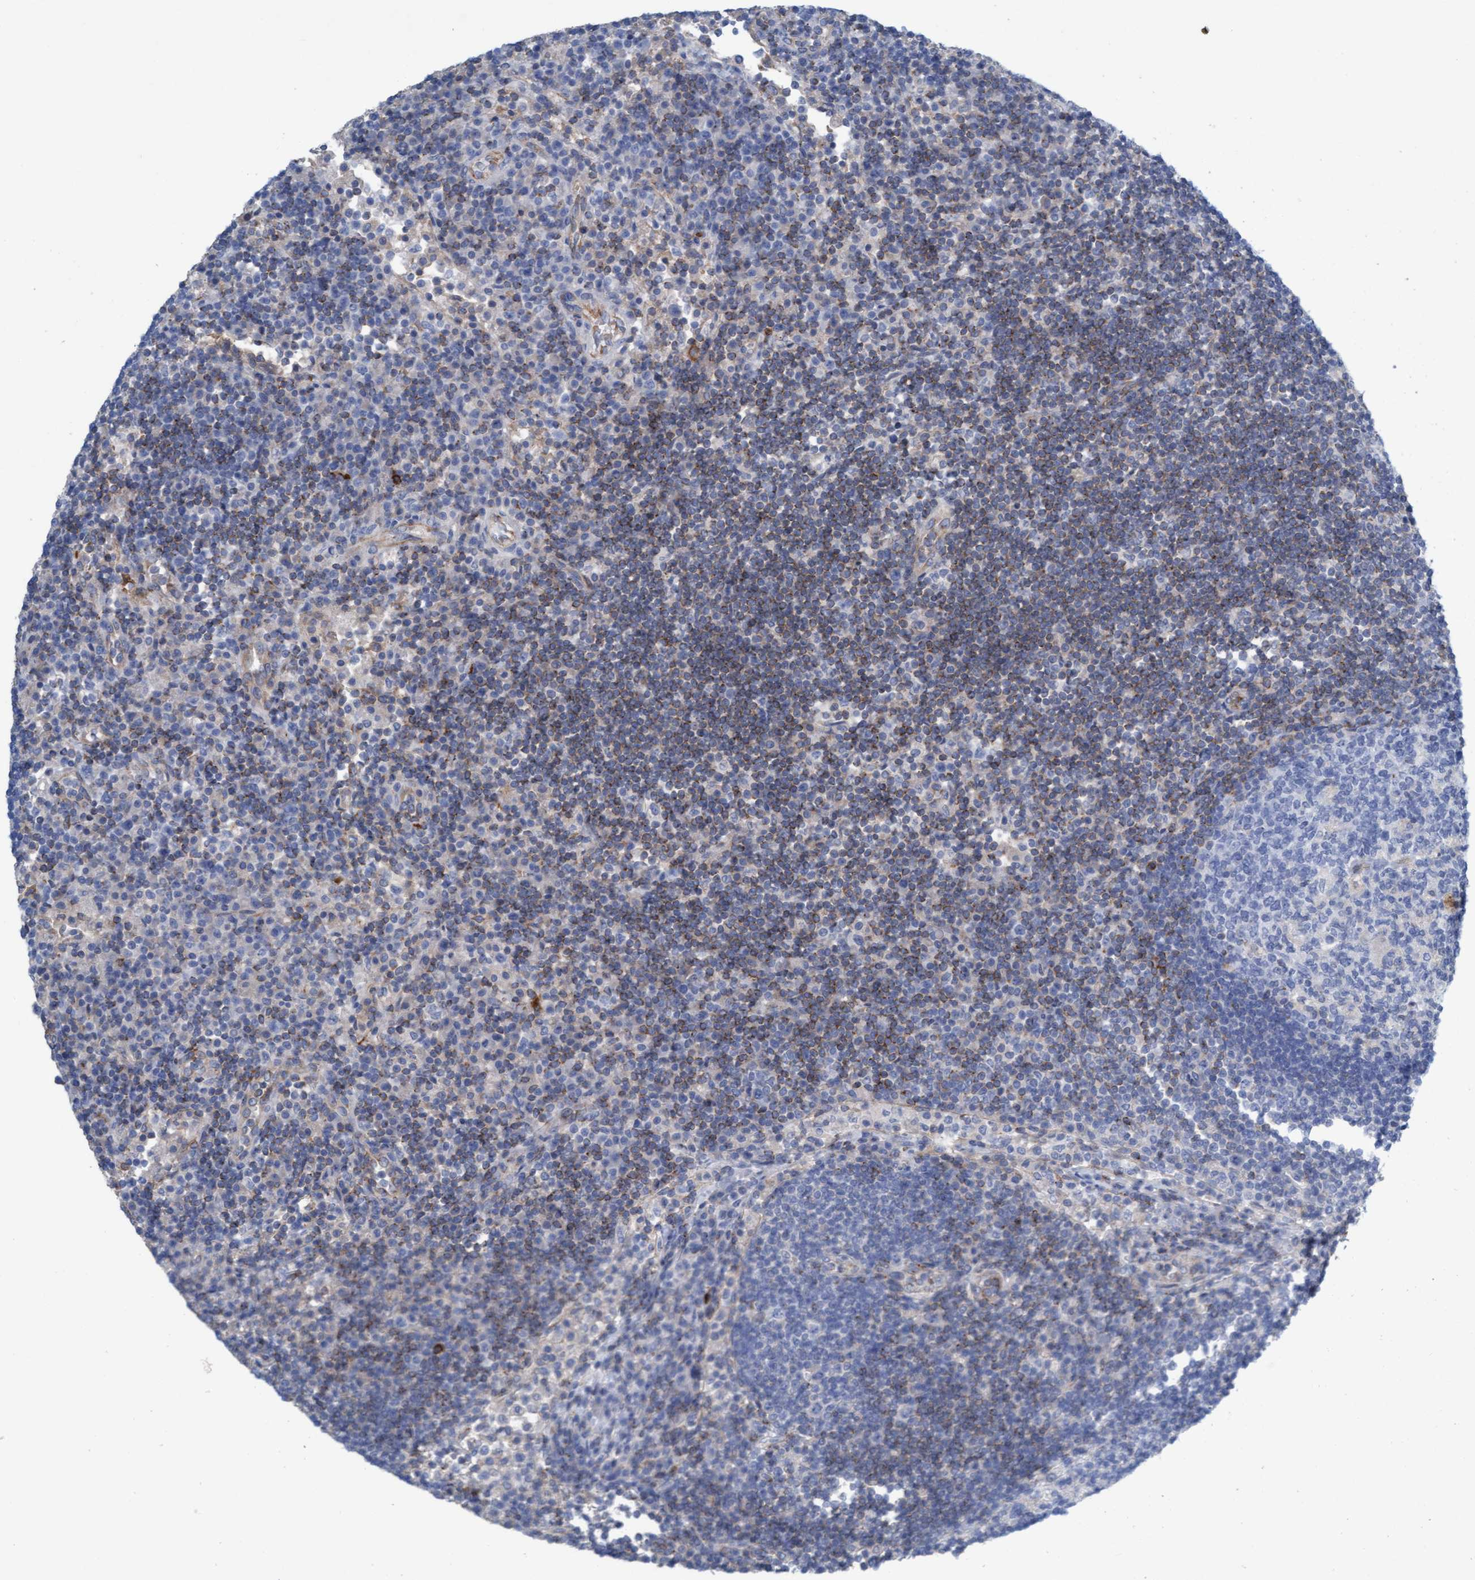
{"staining": {"intensity": "negative", "quantity": "none", "location": "none"}, "tissue": "lymph node", "cell_type": "Germinal center cells", "image_type": "normal", "snomed": [{"axis": "morphology", "description": "Normal tissue, NOS"}, {"axis": "topography", "description": "Lymph node"}], "caption": "Germinal center cells show no significant protein expression in benign lymph node.", "gene": "SIGIRR", "patient": {"sex": "female", "age": 53}}